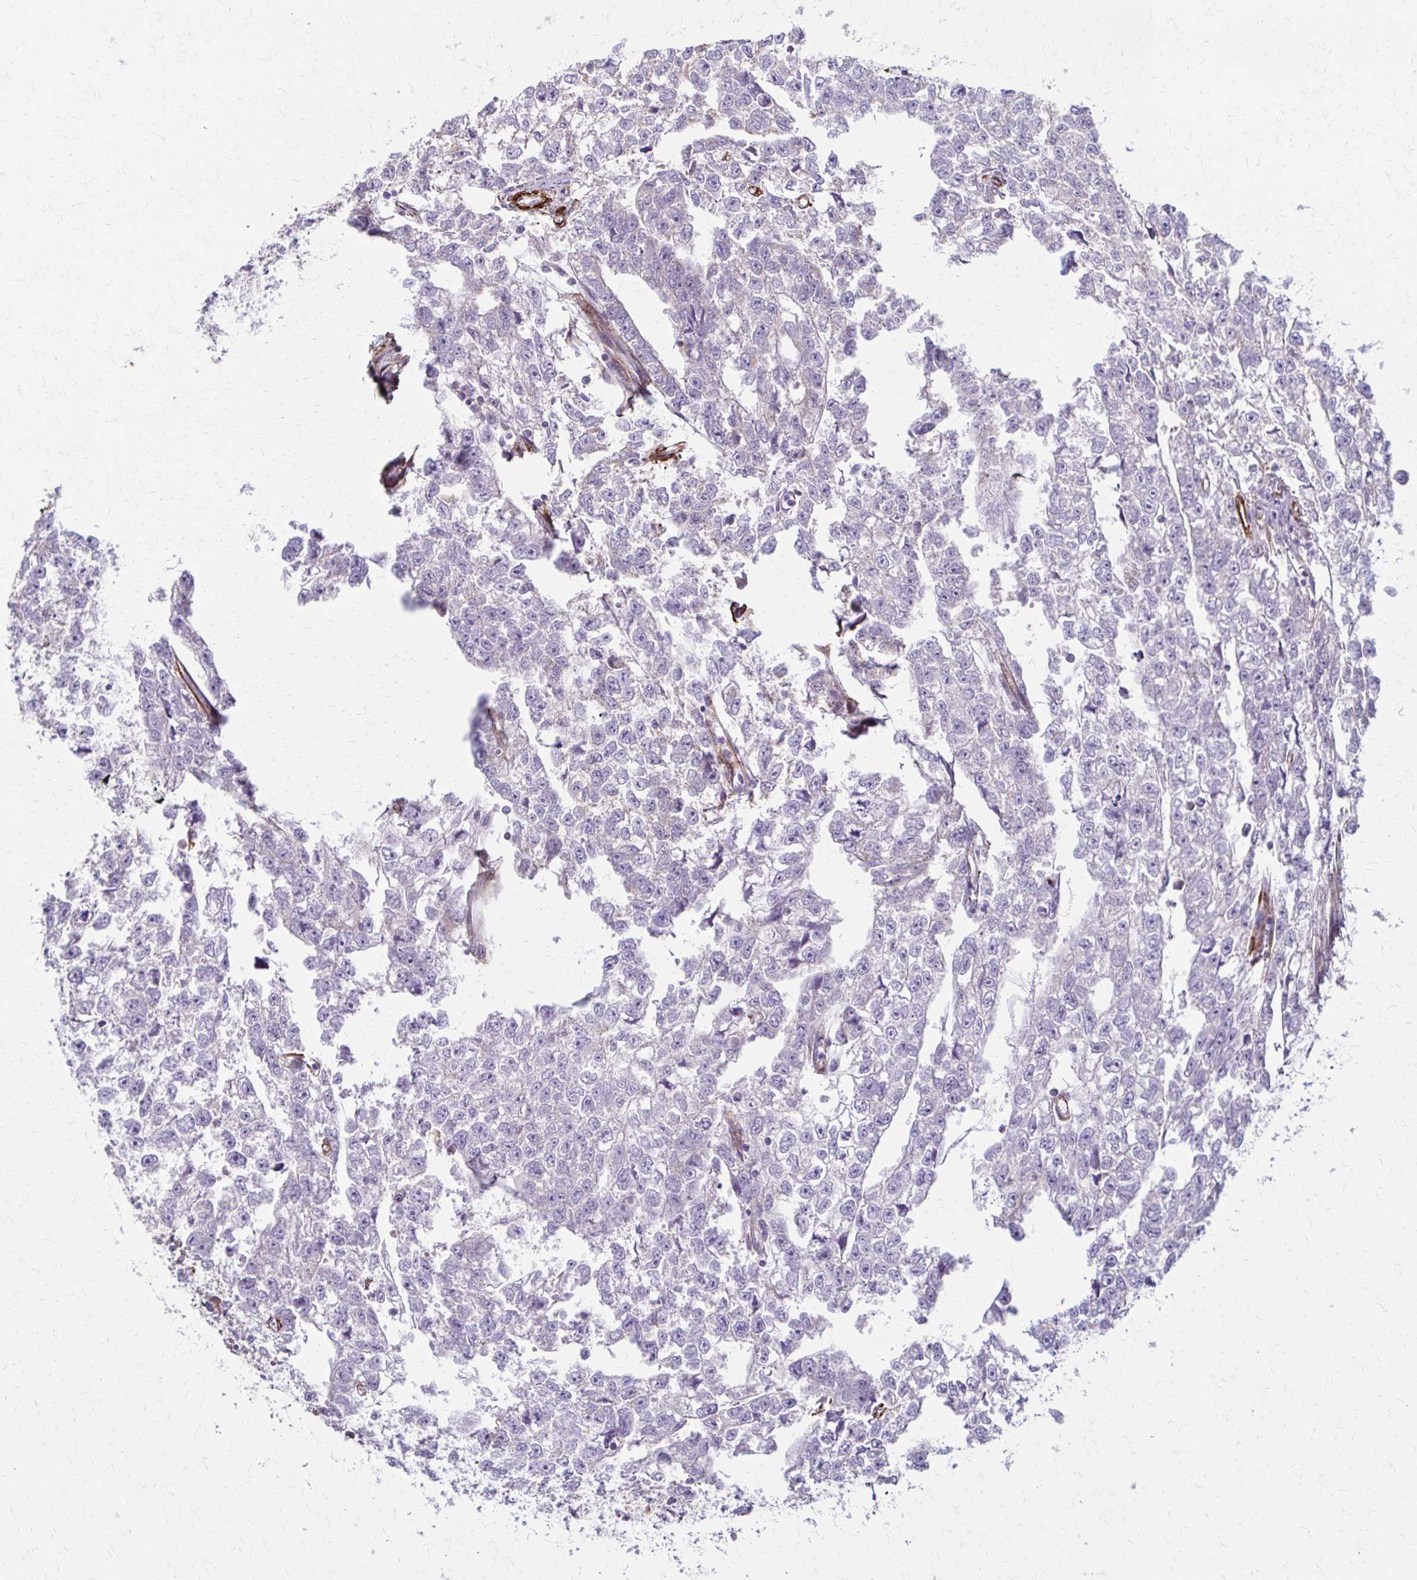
{"staining": {"intensity": "negative", "quantity": "none", "location": "none"}, "tissue": "testis cancer", "cell_type": "Tumor cells", "image_type": "cancer", "snomed": [{"axis": "morphology", "description": "Carcinoma, Embryonal, NOS"}, {"axis": "morphology", "description": "Teratoma, malignant, NOS"}, {"axis": "topography", "description": "Testis"}], "caption": "This is a image of immunohistochemistry staining of malignant teratoma (testis), which shows no expression in tumor cells. (DAB immunohistochemistry, high magnification).", "gene": "TIMMDC1", "patient": {"sex": "male", "age": 44}}